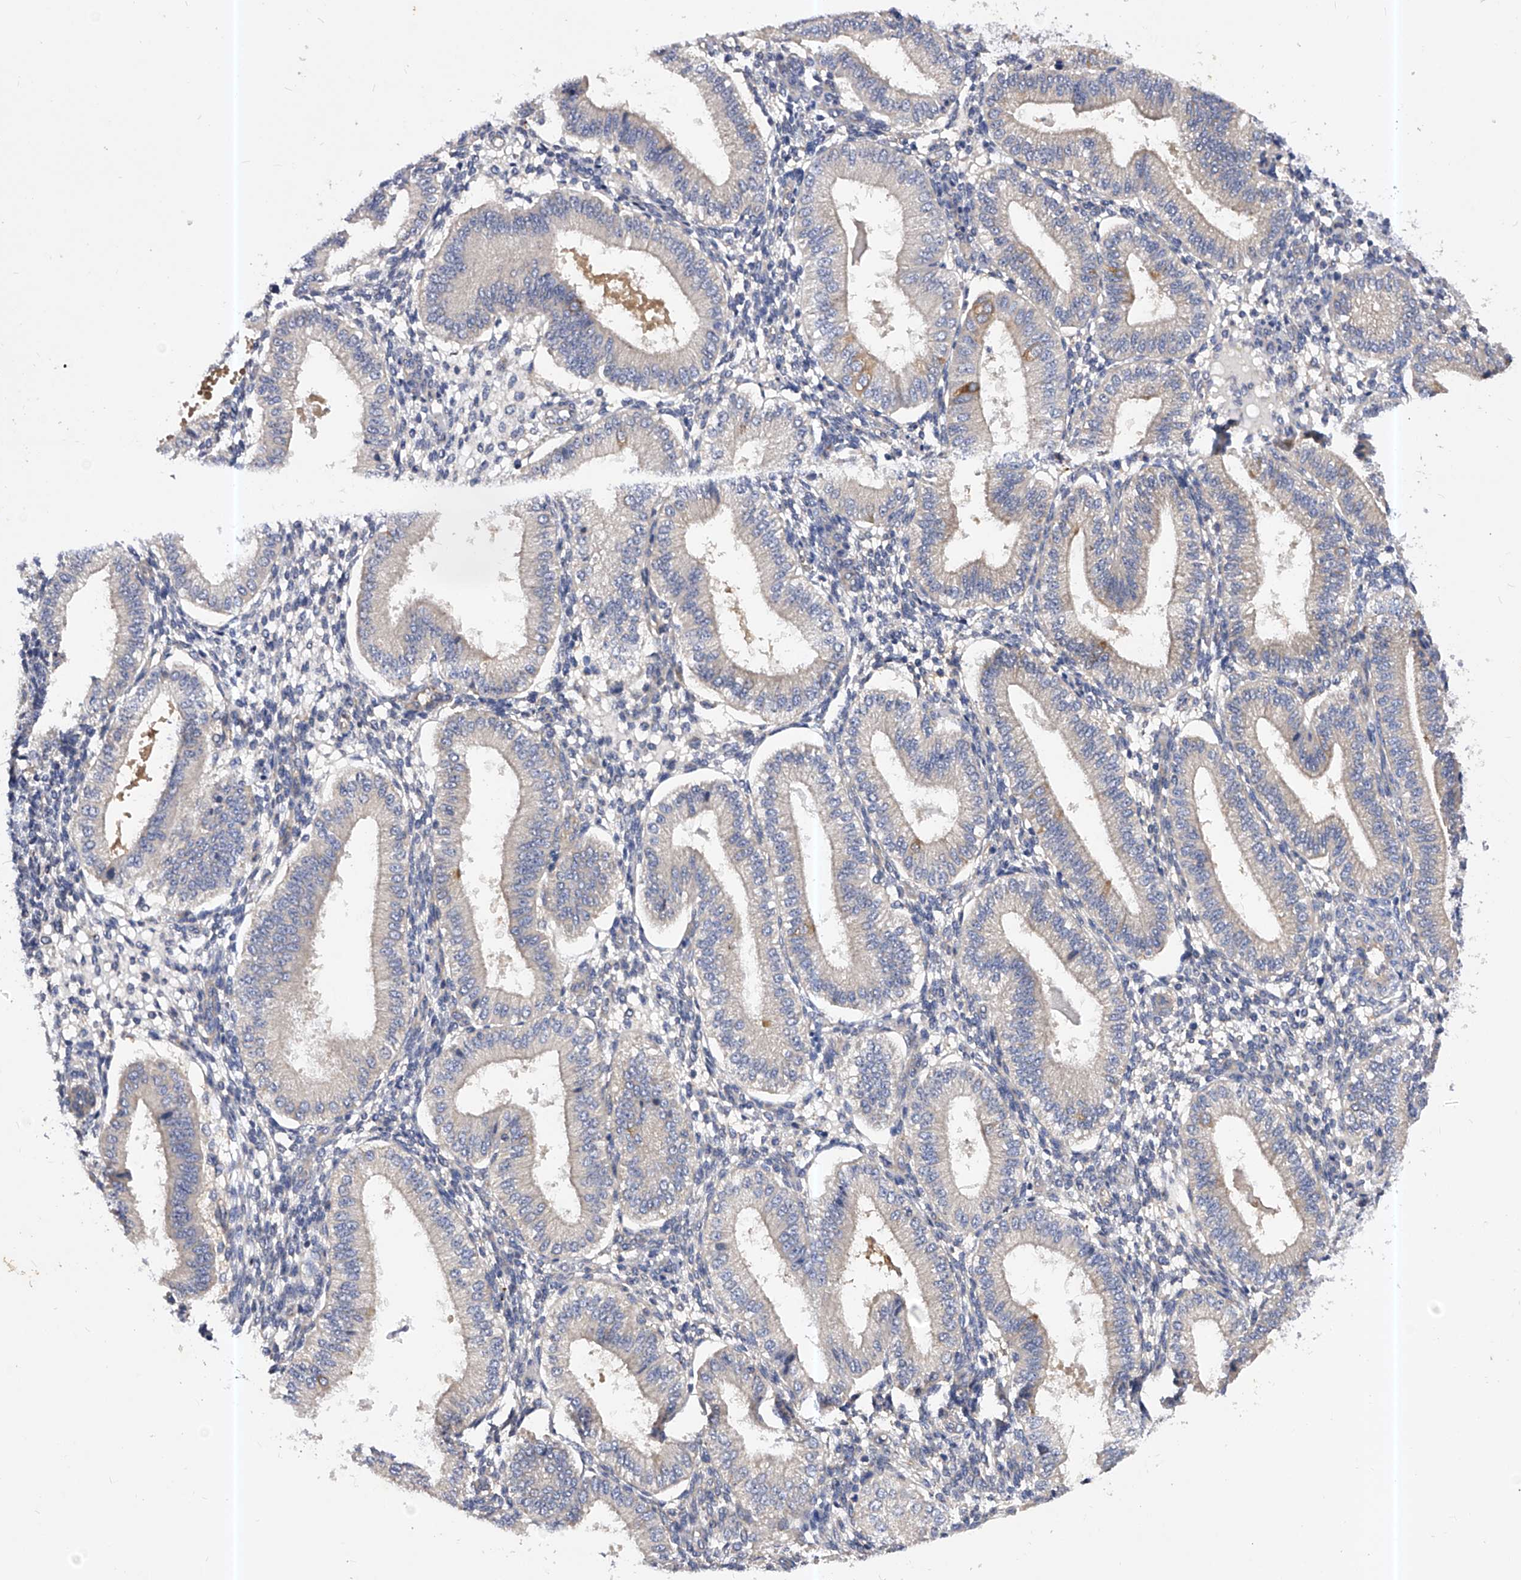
{"staining": {"intensity": "negative", "quantity": "none", "location": "none"}, "tissue": "endometrium", "cell_type": "Cells in endometrial stroma", "image_type": "normal", "snomed": [{"axis": "morphology", "description": "Normal tissue, NOS"}, {"axis": "topography", "description": "Endometrium"}], "caption": "IHC of unremarkable human endometrium displays no staining in cells in endometrial stroma.", "gene": "PPP5C", "patient": {"sex": "female", "age": 39}}